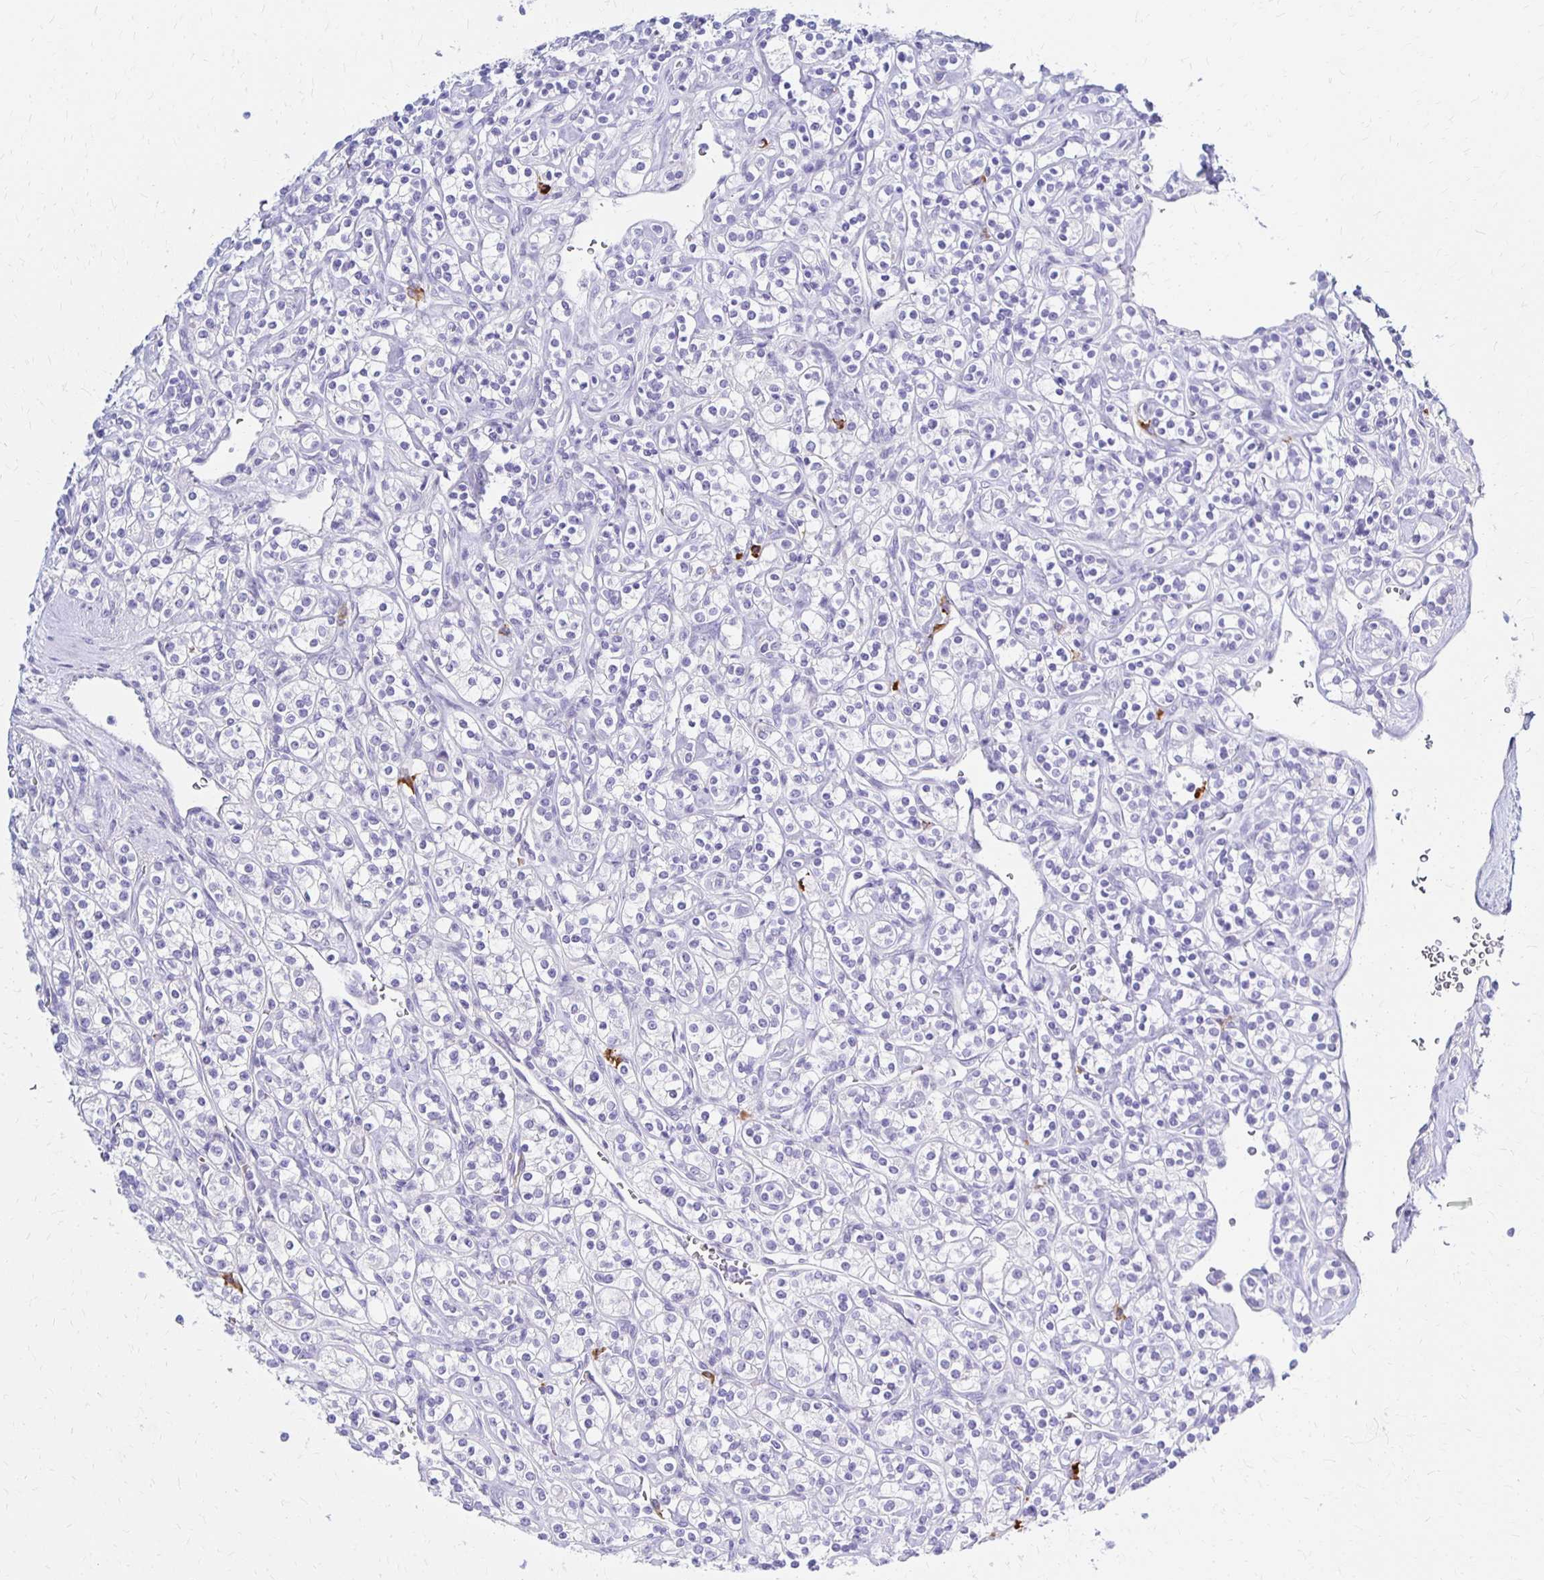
{"staining": {"intensity": "negative", "quantity": "none", "location": "none"}, "tissue": "renal cancer", "cell_type": "Tumor cells", "image_type": "cancer", "snomed": [{"axis": "morphology", "description": "Adenocarcinoma, NOS"}, {"axis": "topography", "description": "Kidney"}], "caption": "High power microscopy image of an immunohistochemistry image of renal cancer, revealing no significant staining in tumor cells. (DAB (3,3'-diaminobenzidine) IHC with hematoxylin counter stain).", "gene": "FNTB", "patient": {"sex": "male", "age": 77}}